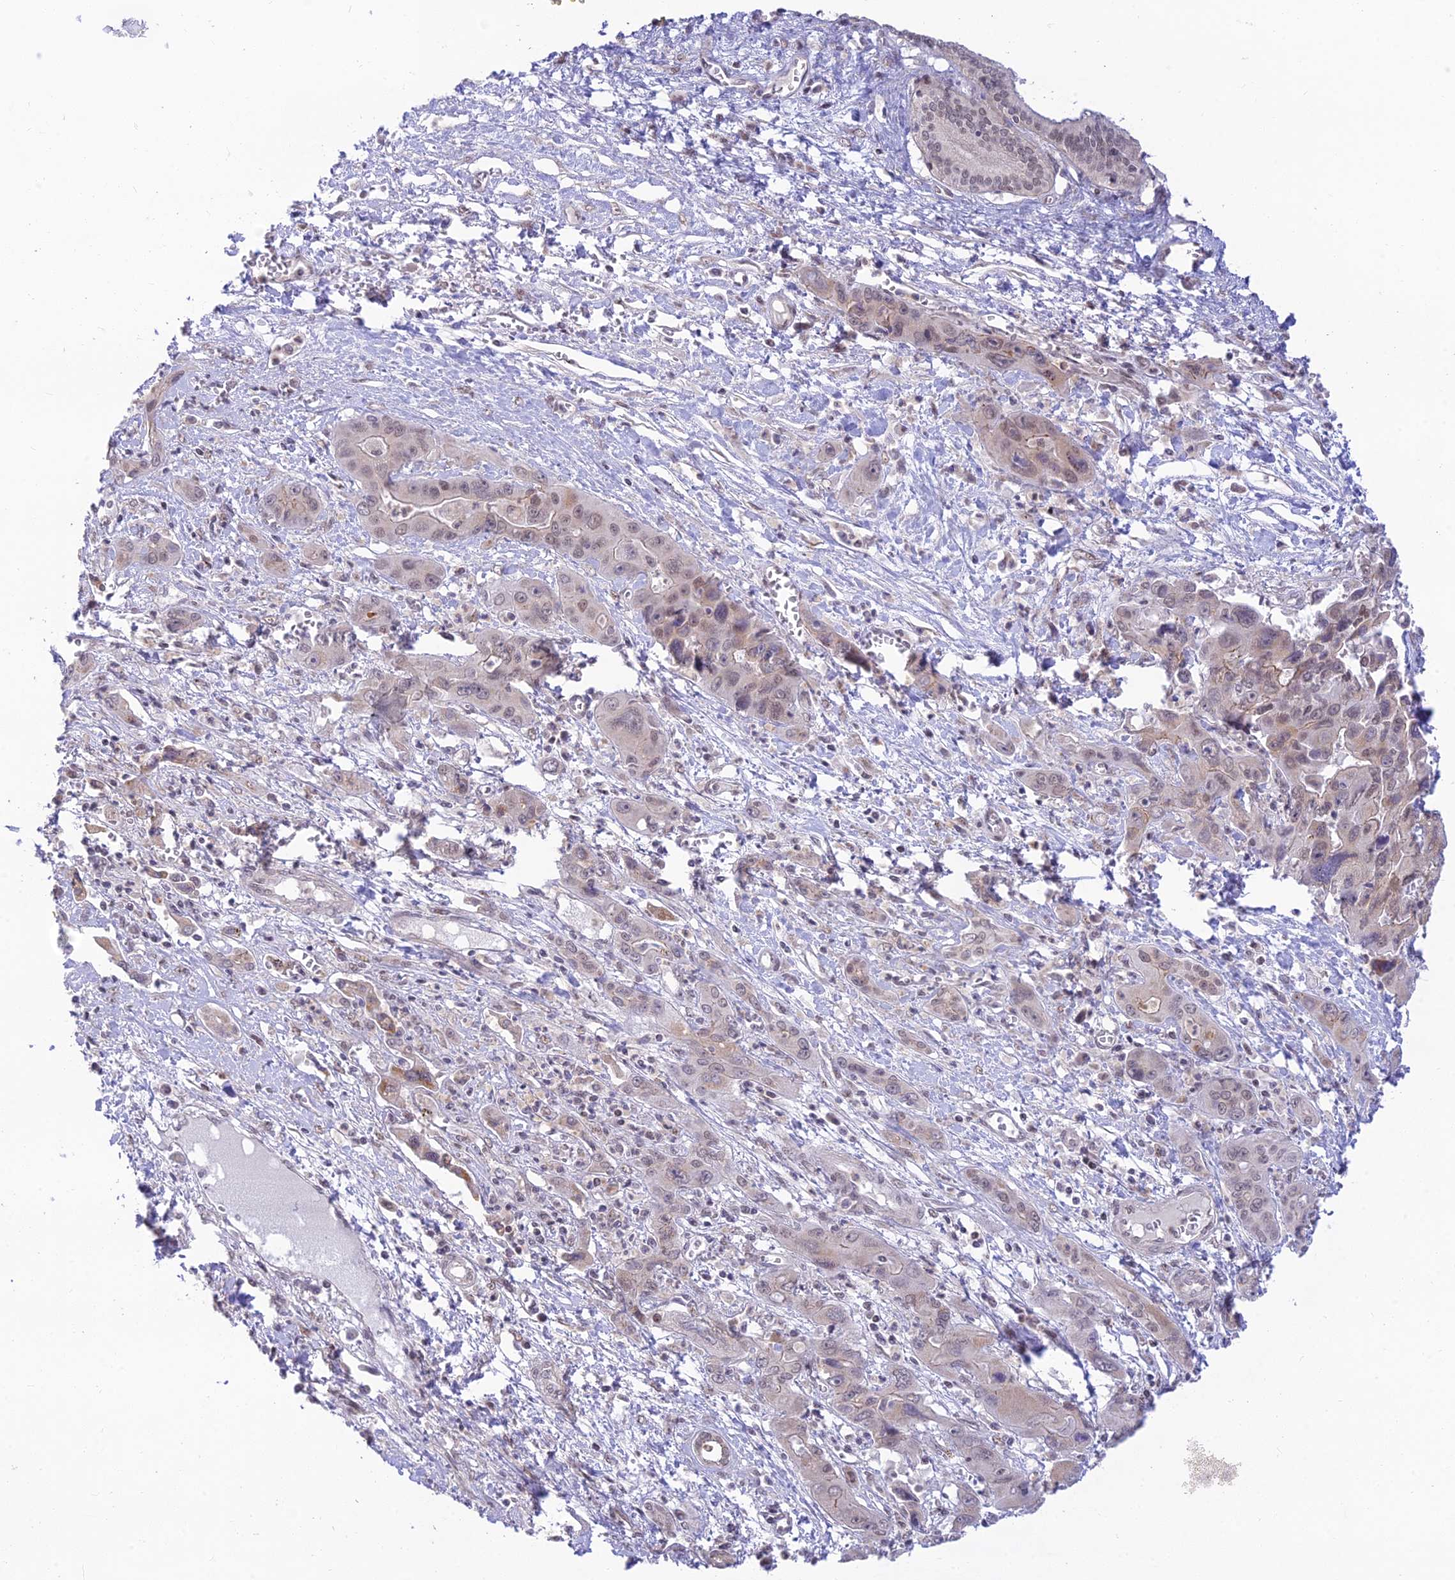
{"staining": {"intensity": "weak", "quantity": "25%-75%", "location": "nuclear"}, "tissue": "liver cancer", "cell_type": "Tumor cells", "image_type": "cancer", "snomed": [{"axis": "morphology", "description": "Cholangiocarcinoma"}, {"axis": "topography", "description": "Liver"}], "caption": "Liver cancer (cholangiocarcinoma) stained with a brown dye displays weak nuclear positive positivity in about 25%-75% of tumor cells.", "gene": "MICOS13", "patient": {"sex": "male", "age": 67}}